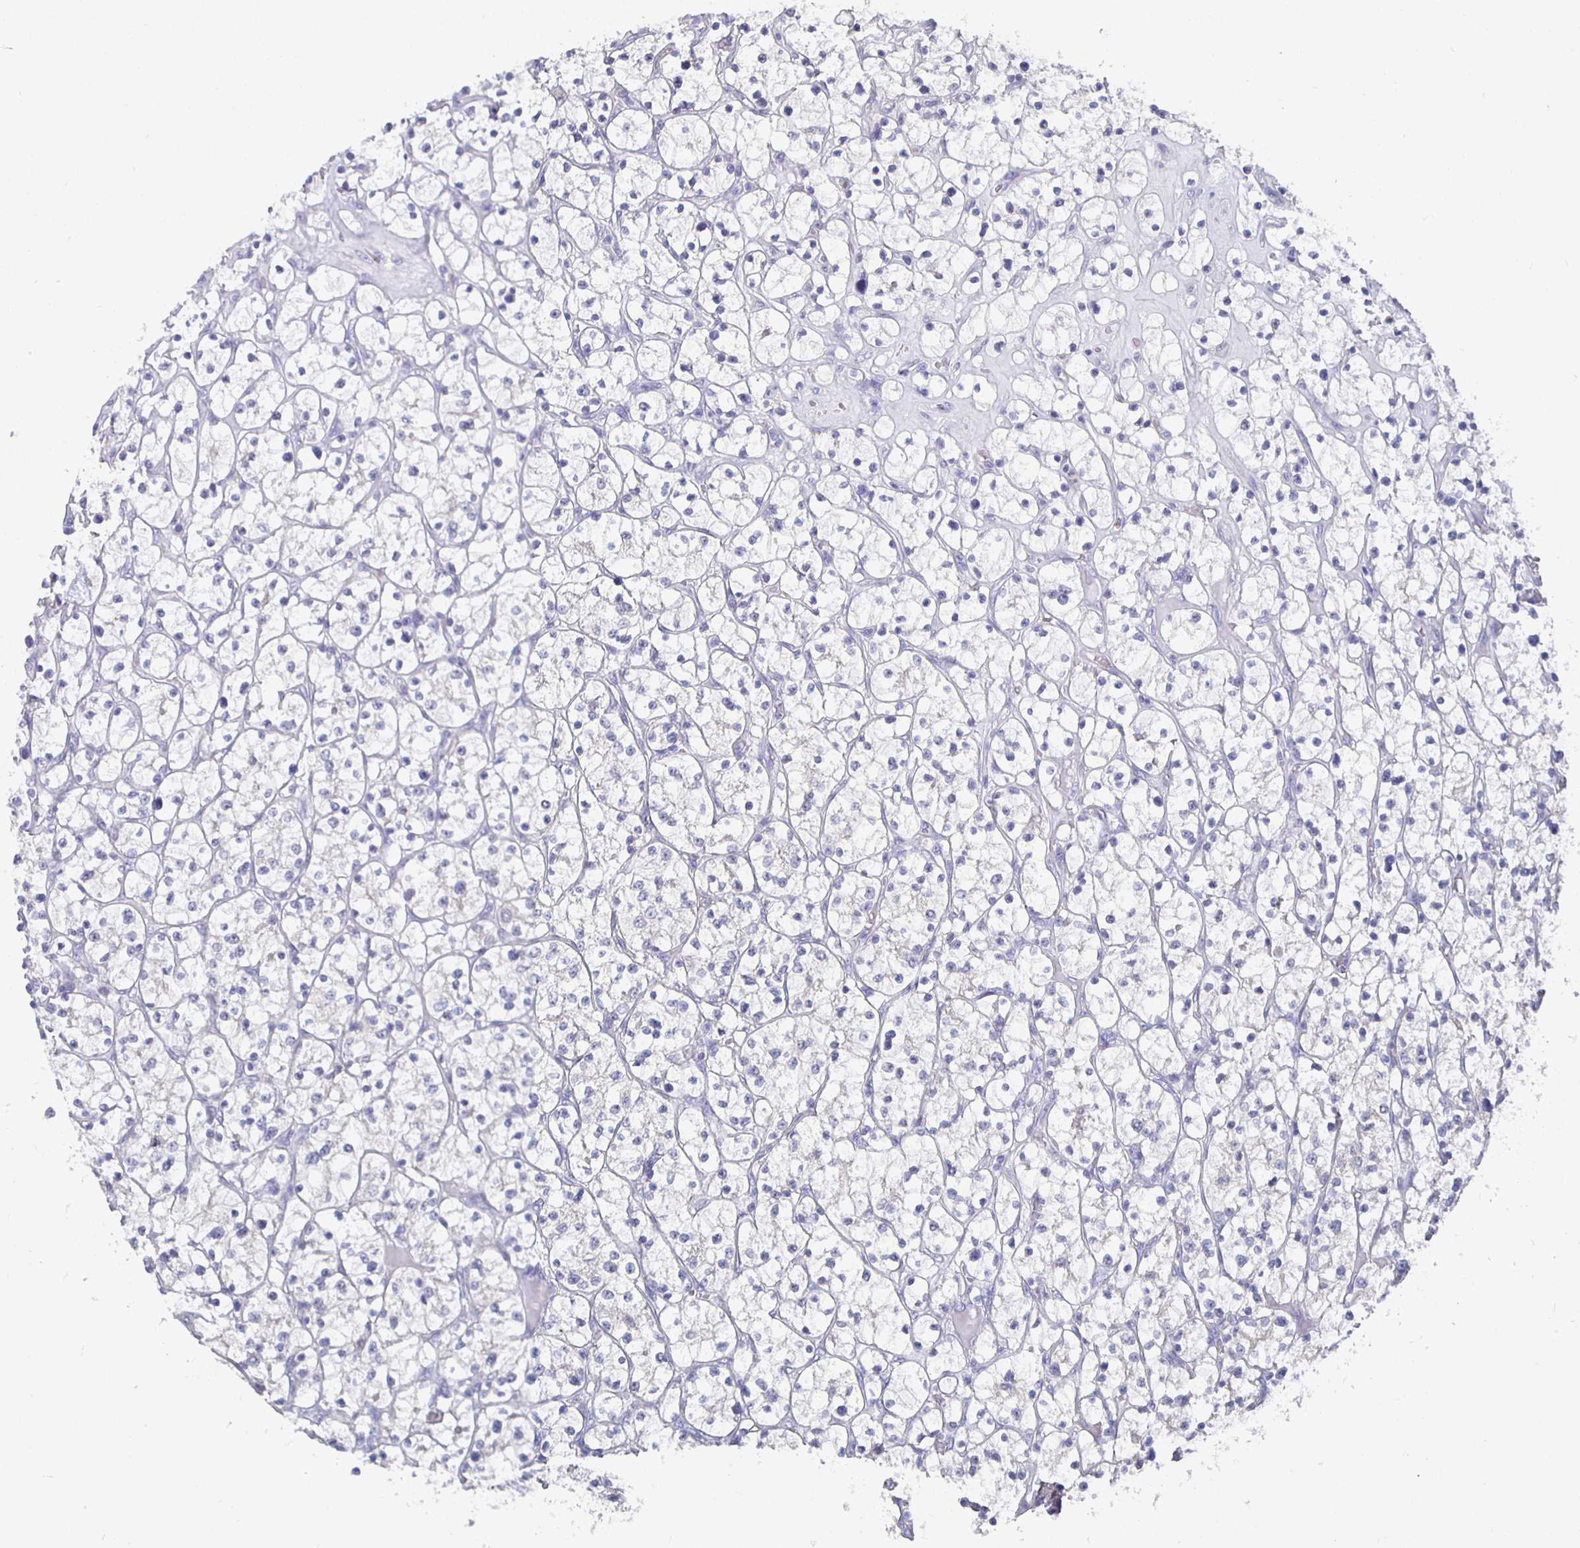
{"staining": {"intensity": "negative", "quantity": "none", "location": "none"}, "tissue": "renal cancer", "cell_type": "Tumor cells", "image_type": "cancer", "snomed": [{"axis": "morphology", "description": "Adenocarcinoma, NOS"}, {"axis": "topography", "description": "Kidney"}], "caption": "The photomicrograph displays no significant expression in tumor cells of renal adenocarcinoma. (Stains: DAB (3,3'-diaminobenzidine) immunohistochemistry with hematoxylin counter stain, Microscopy: brightfield microscopy at high magnification).", "gene": "GPX4", "patient": {"sex": "female", "age": 64}}